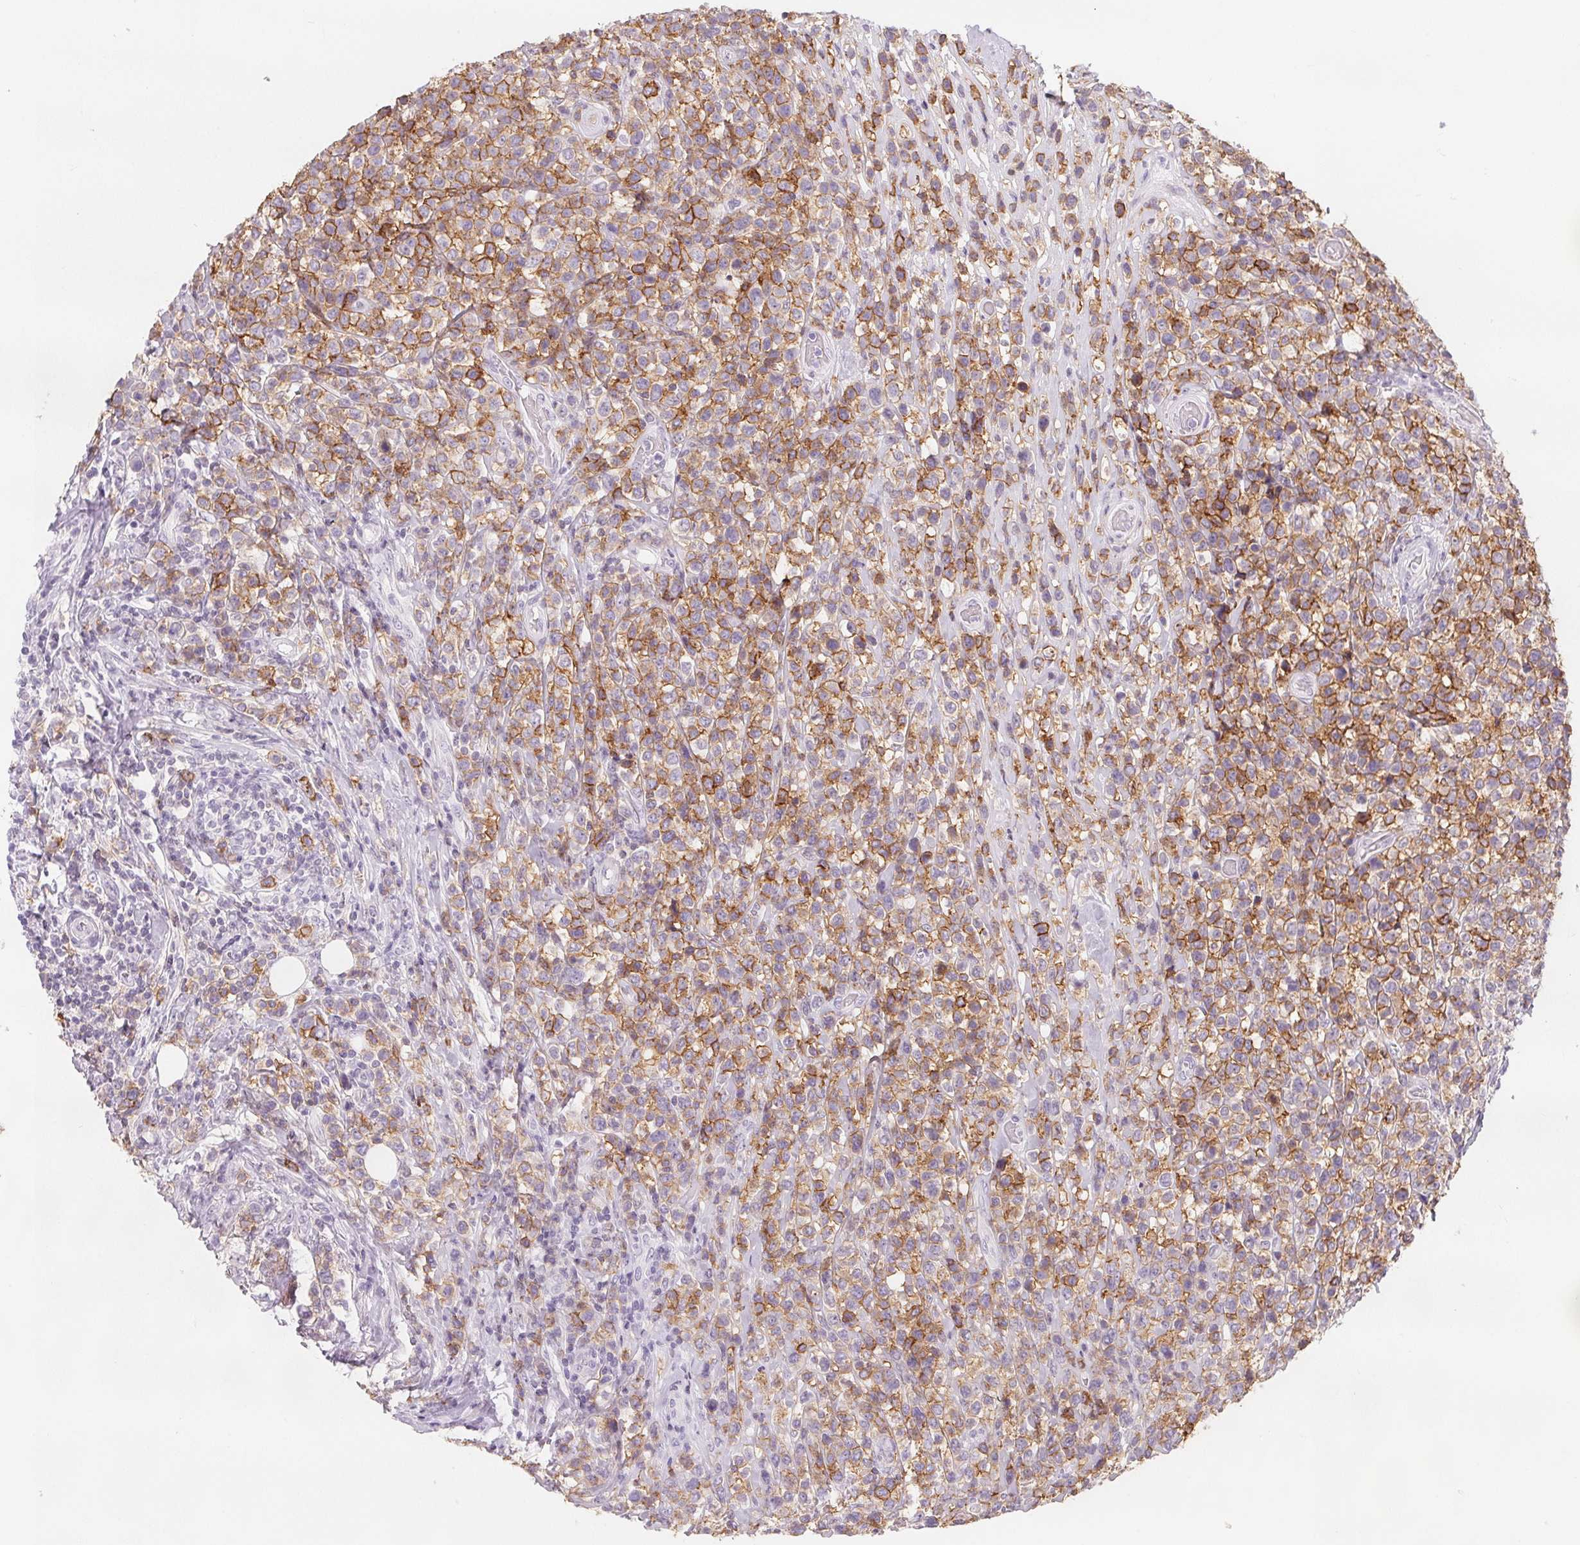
{"staining": {"intensity": "moderate", "quantity": "25%-75%", "location": "cytoplasmic/membranous"}, "tissue": "lymphoma", "cell_type": "Tumor cells", "image_type": "cancer", "snomed": [{"axis": "morphology", "description": "Malignant lymphoma, non-Hodgkin's type, High grade"}, {"axis": "topography", "description": "Soft tissue"}], "caption": "Protein staining of malignant lymphoma, non-Hodgkin's type (high-grade) tissue demonstrates moderate cytoplasmic/membranous expression in approximately 25%-75% of tumor cells.", "gene": "CD69", "patient": {"sex": "female", "age": 56}}